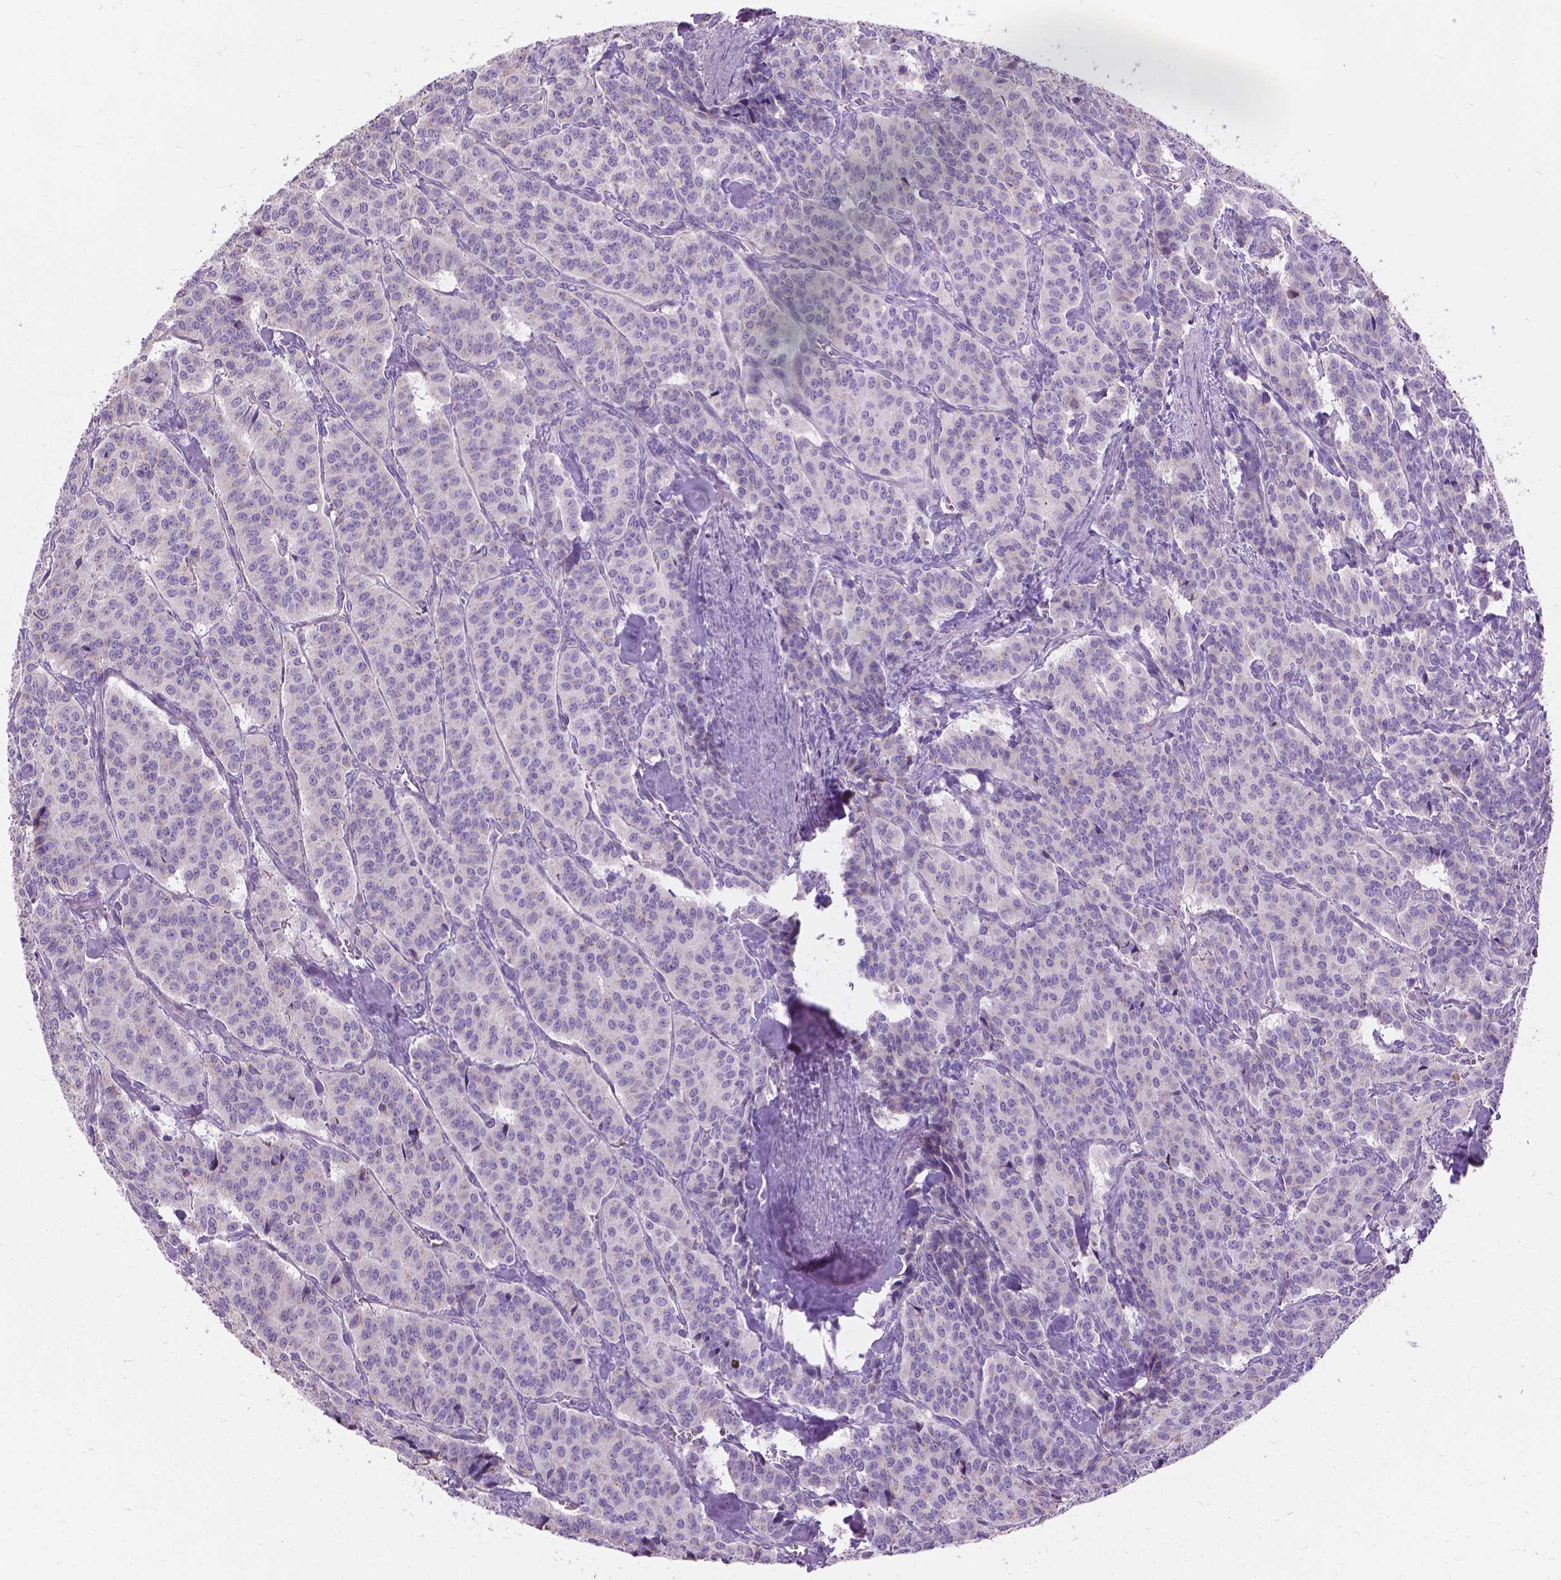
{"staining": {"intensity": "negative", "quantity": "none", "location": "none"}, "tissue": "carcinoid", "cell_type": "Tumor cells", "image_type": "cancer", "snomed": [{"axis": "morphology", "description": "Normal tissue, NOS"}, {"axis": "morphology", "description": "Carcinoid, malignant, NOS"}, {"axis": "topography", "description": "Lung"}], "caption": "IHC photomicrograph of neoplastic tissue: human carcinoid stained with DAB (3,3'-diaminobenzidine) shows no significant protein expression in tumor cells.", "gene": "NOXO1", "patient": {"sex": "female", "age": 46}}